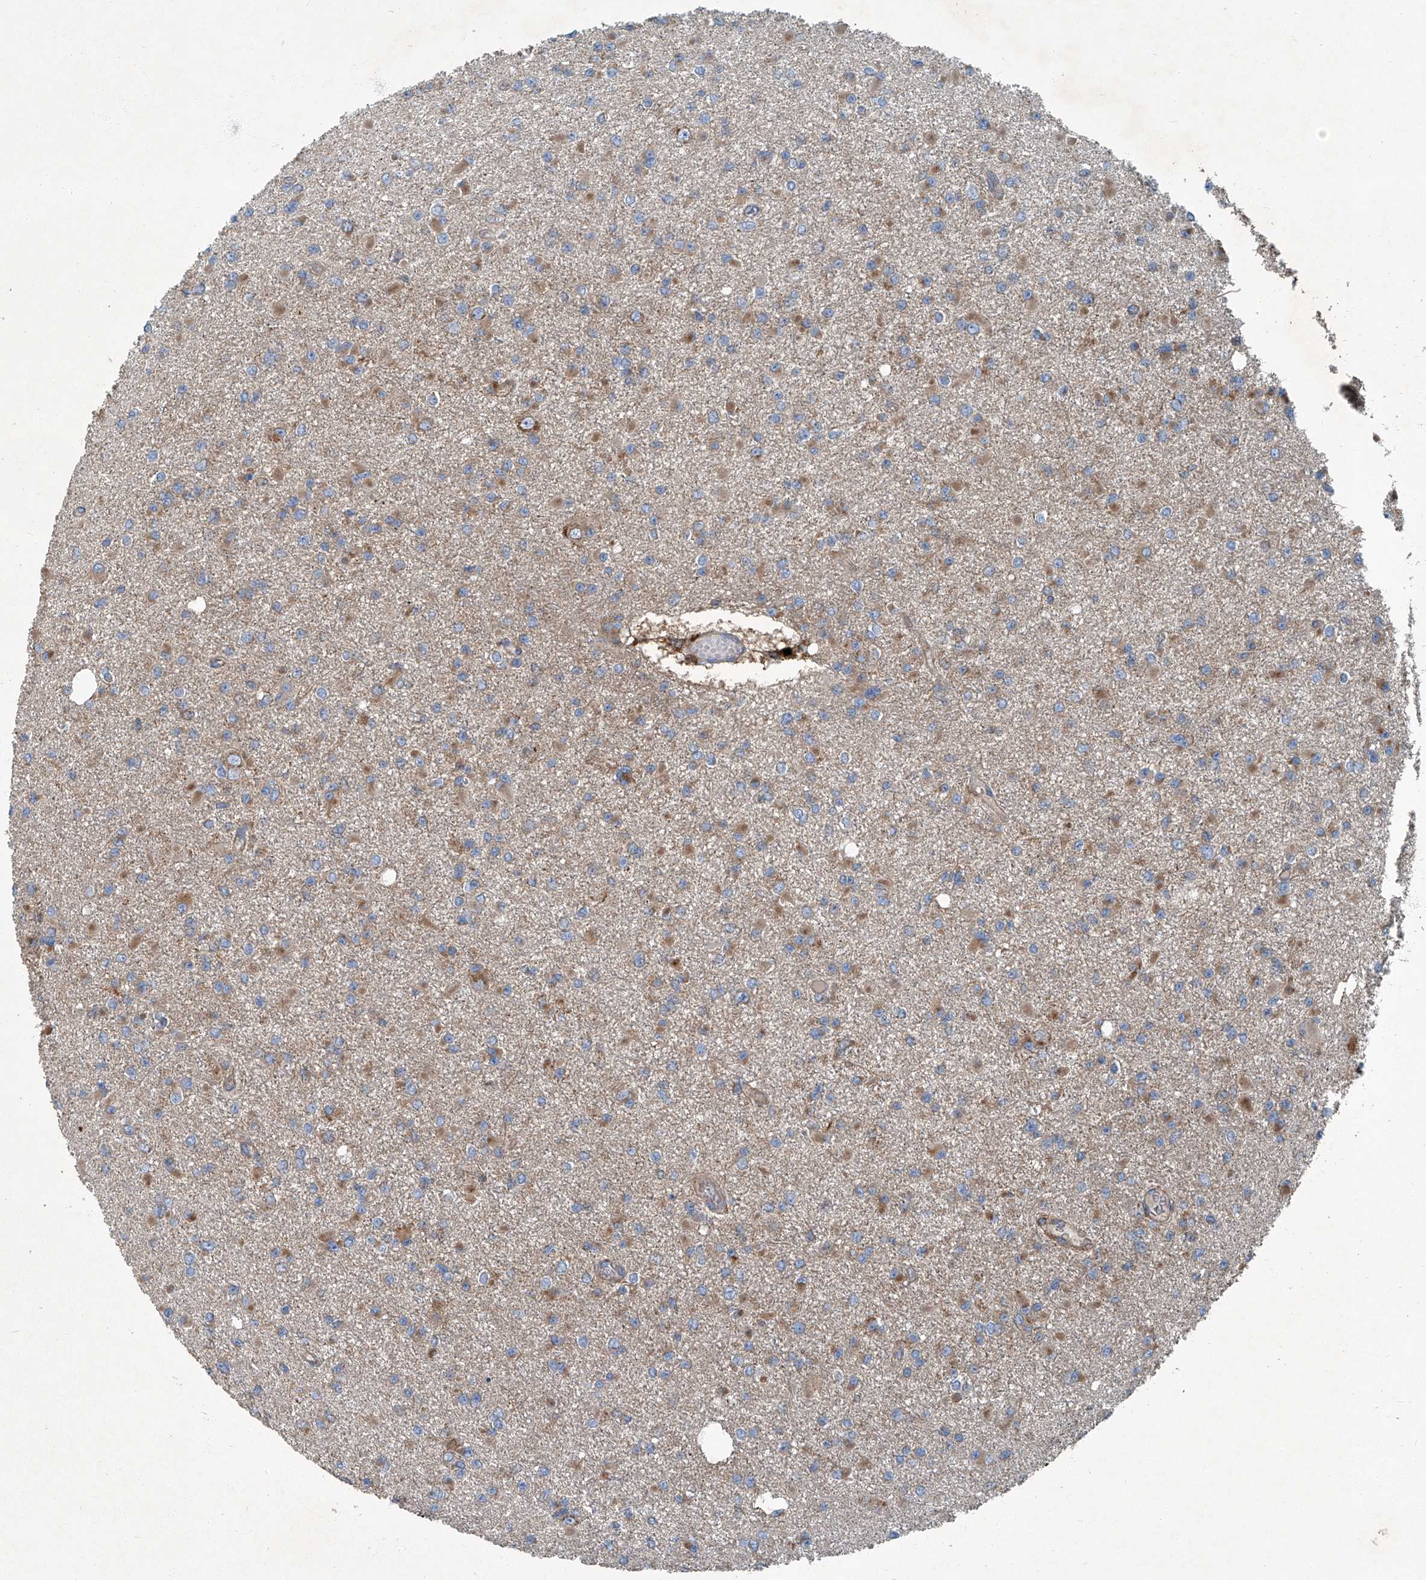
{"staining": {"intensity": "moderate", "quantity": "25%-75%", "location": "cytoplasmic/membranous"}, "tissue": "glioma", "cell_type": "Tumor cells", "image_type": "cancer", "snomed": [{"axis": "morphology", "description": "Glioma, malignant, Low grade"}, {"axis": "topography", "description": "Brain"}], "caption": "Low-grade glioma (malignant) was stained to show a protein in brown. There is medium levels of moderate cytoplasmic/membranous expression in about 25%-75% of tumor cells. (DAB (3,3'-diaminobenzidine) IHC, brown staining for protein, blue staining for nuclei).", "gene": "PIGH", "patient": {"sex": "female", "age": 22}}